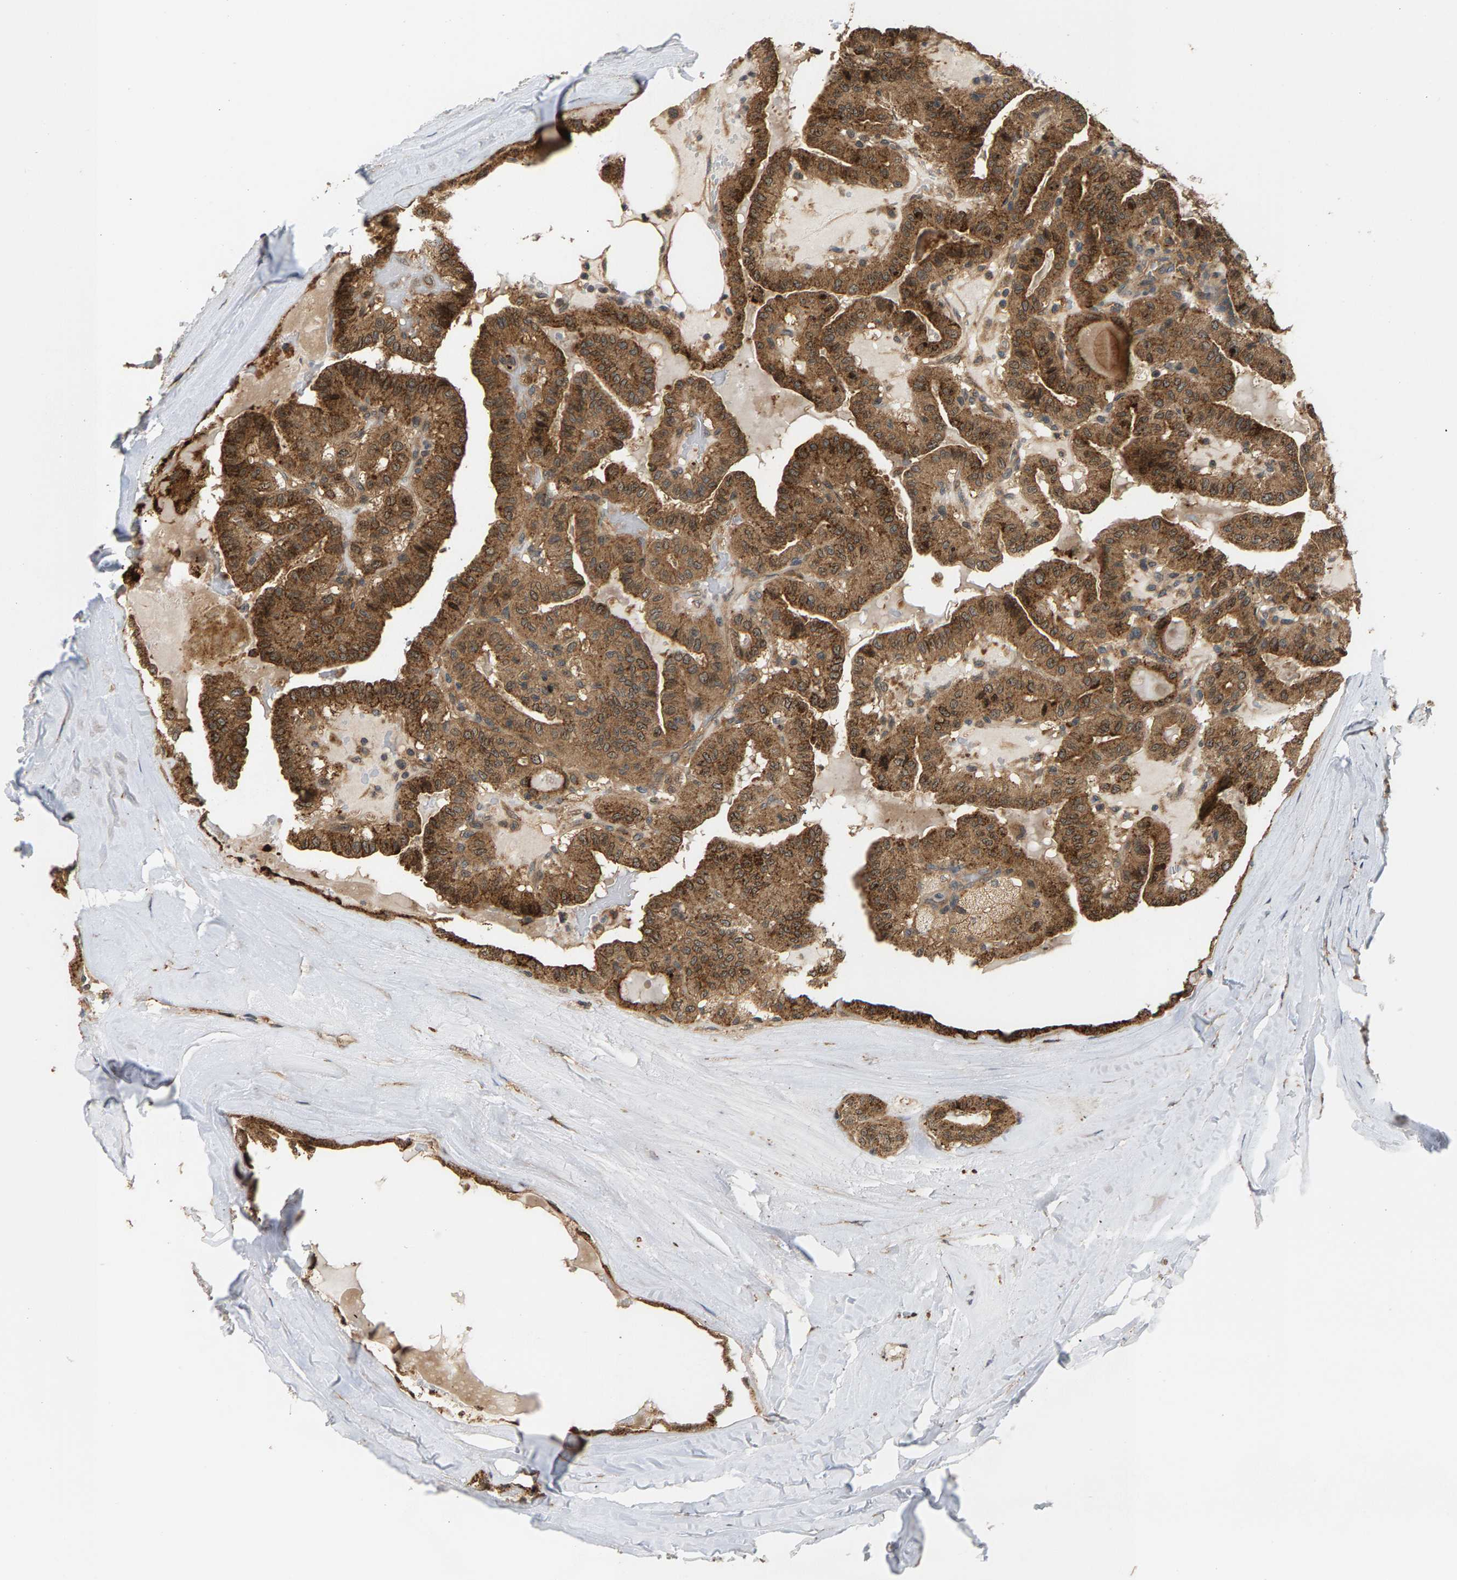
{"staining": {"intensity": "strong", "quantity": ">75%", "location": "cytoplasmic/membranous"}, "tissue": "thyroid cancer", "cell_type": "Tumor cells", "image_type": "cancer", "snomed": [{"axis": "morphology", "description": "Papillary adenocarcinoma, NOS"}, {"axis": "topography", "description": "Thyroid gland"}], "caption": "Papillary adenocarcinoma (thyroid) tissue demonstrates strong cytoplasmic/membranous positivity in about >75% of tumor cells, visualized by immunohistochemistry.", "gene": "MAP2K5", "patient": {"sex": "male", "age": 77}}